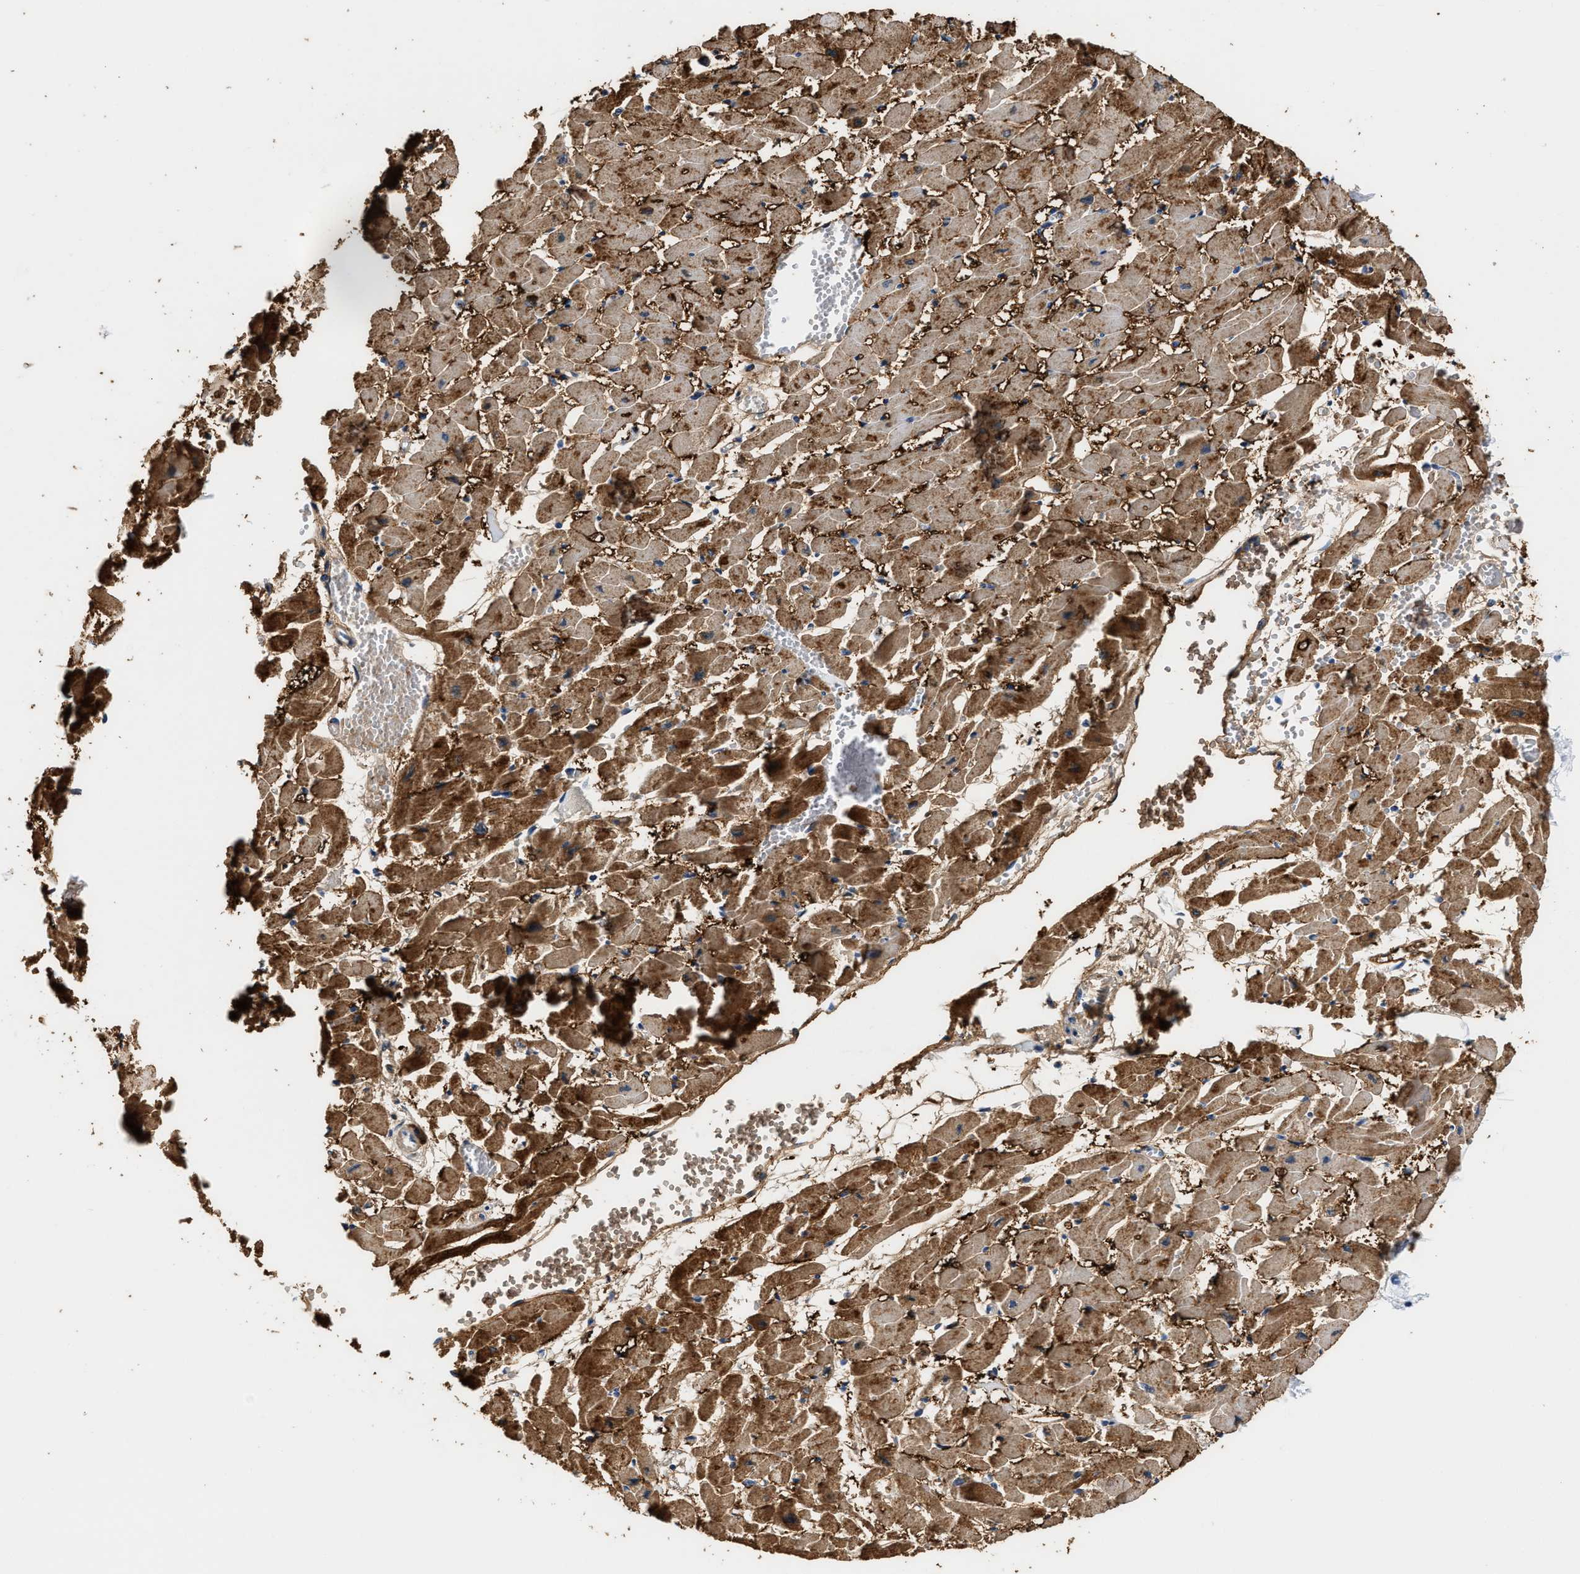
{"staining": {"intensity": "moderate", "quantity": ">75%", "location": "cytoplasmic/membranous"}, "tissue": "heart muscle", "cell_type": "Cardiomyocytes", "image_type": "normal", "snomed": [{"axis": "morphology", "description": "Normal tissue, NOS"}, {"axis": "topography", "description": "Heart"}], "caption": "The micrograph shows immunohistochemical staining of benign heart muscle. There is moderate cytoplasmic/membranous expression is identified in about >75% of cardiomyocytes.", "gene": "TUT7", "patient": {"sex": "female", "age": 19}}